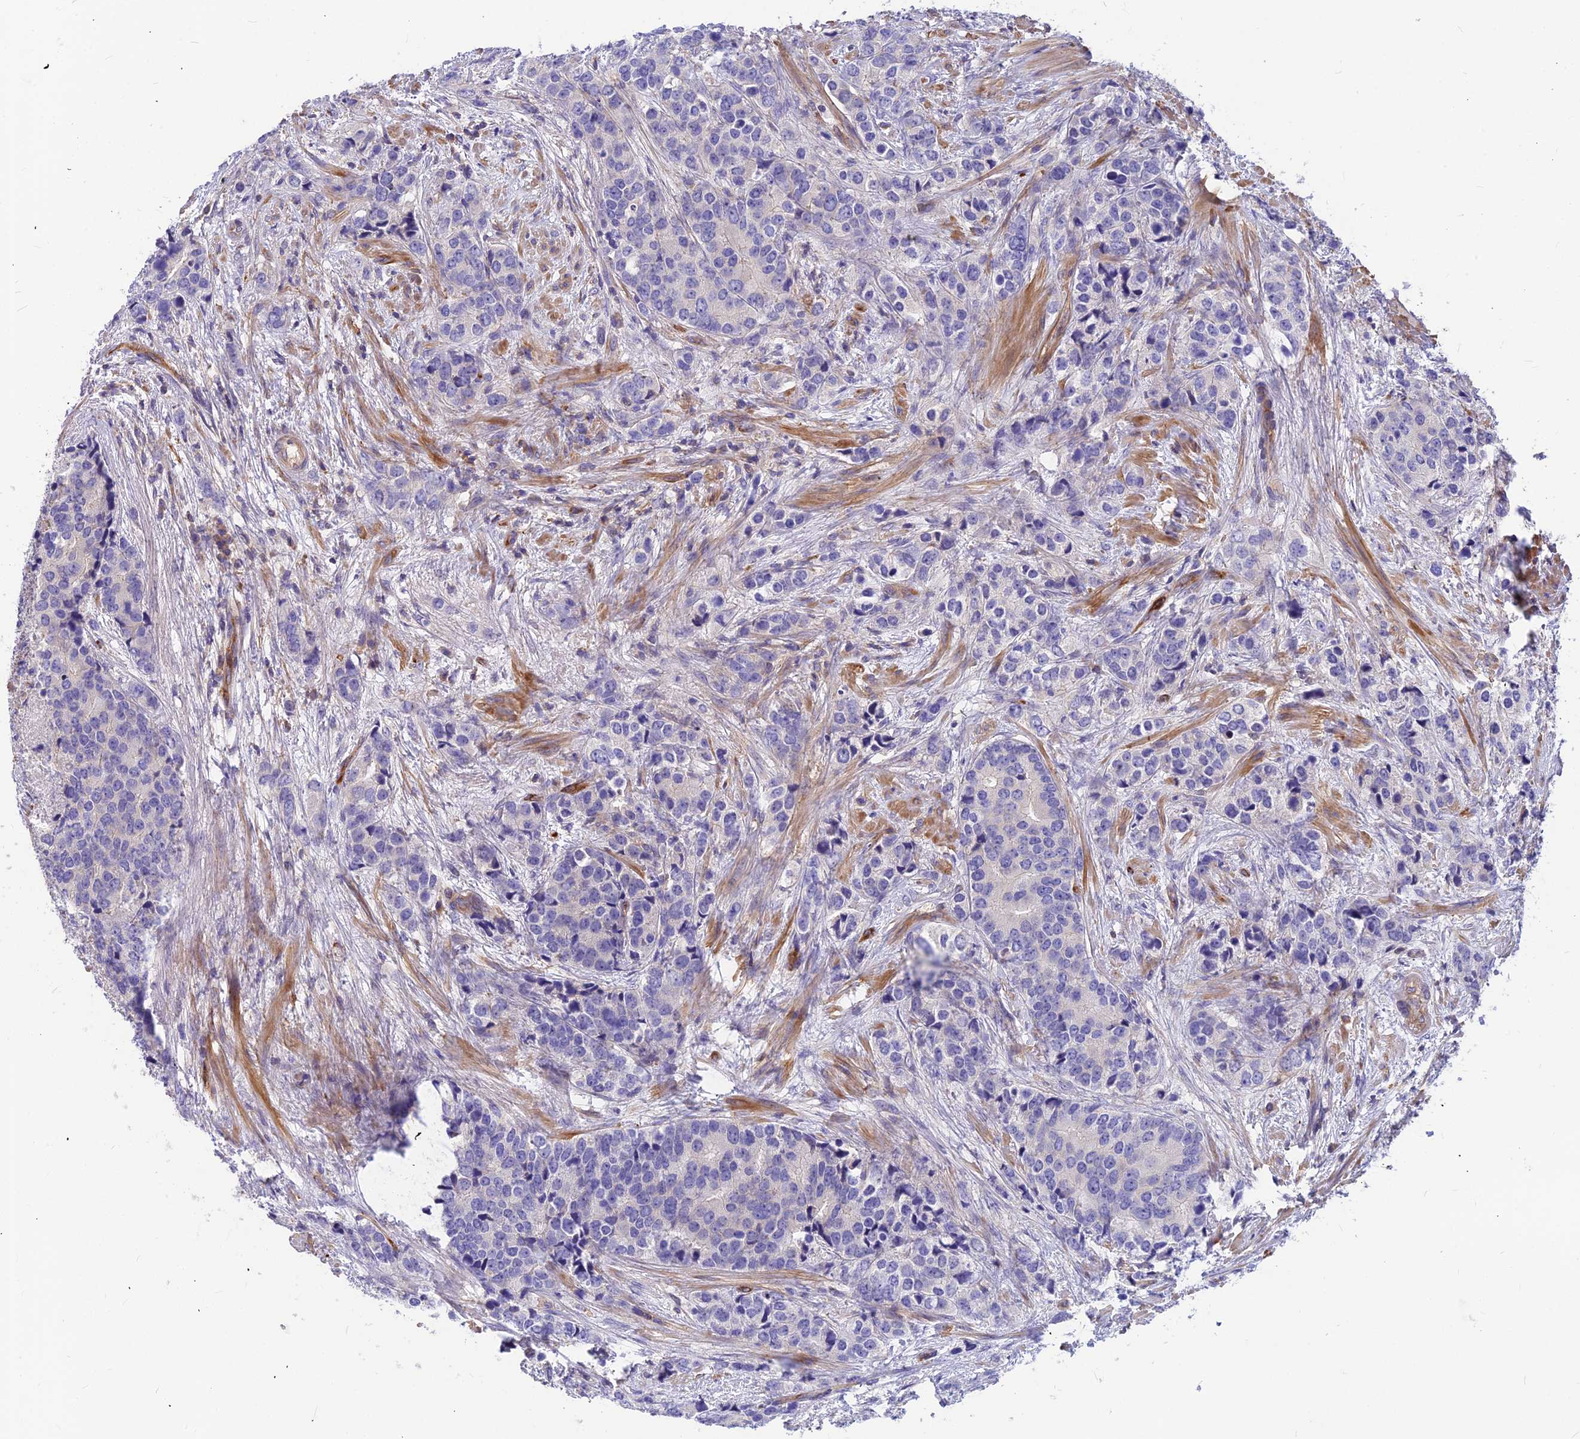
{"staining": {"intensity": "negative", "quantity": "none", "location": "none"}, "tissue": "prostate cancer", "cell_type": "Tumor cells", "image_type": "cancer", "snomed": [{"axis": "morphology", "description": "Adenocarcinoma, High grade"}, {"axis": "topography", "description": "Prostate"}], "caption": "Immunohistochemistry (IHC) image of human high-grade adenocarcinoma (prostate) stained for a protein (brown), which reveals no positivity in tumor cells. (DAB immunohistochemistry (IHC) visualized using brightfield microscopy, high magnification).", "gene": "ASPHD1", "patient": {"sex": "male", "age": 62}}